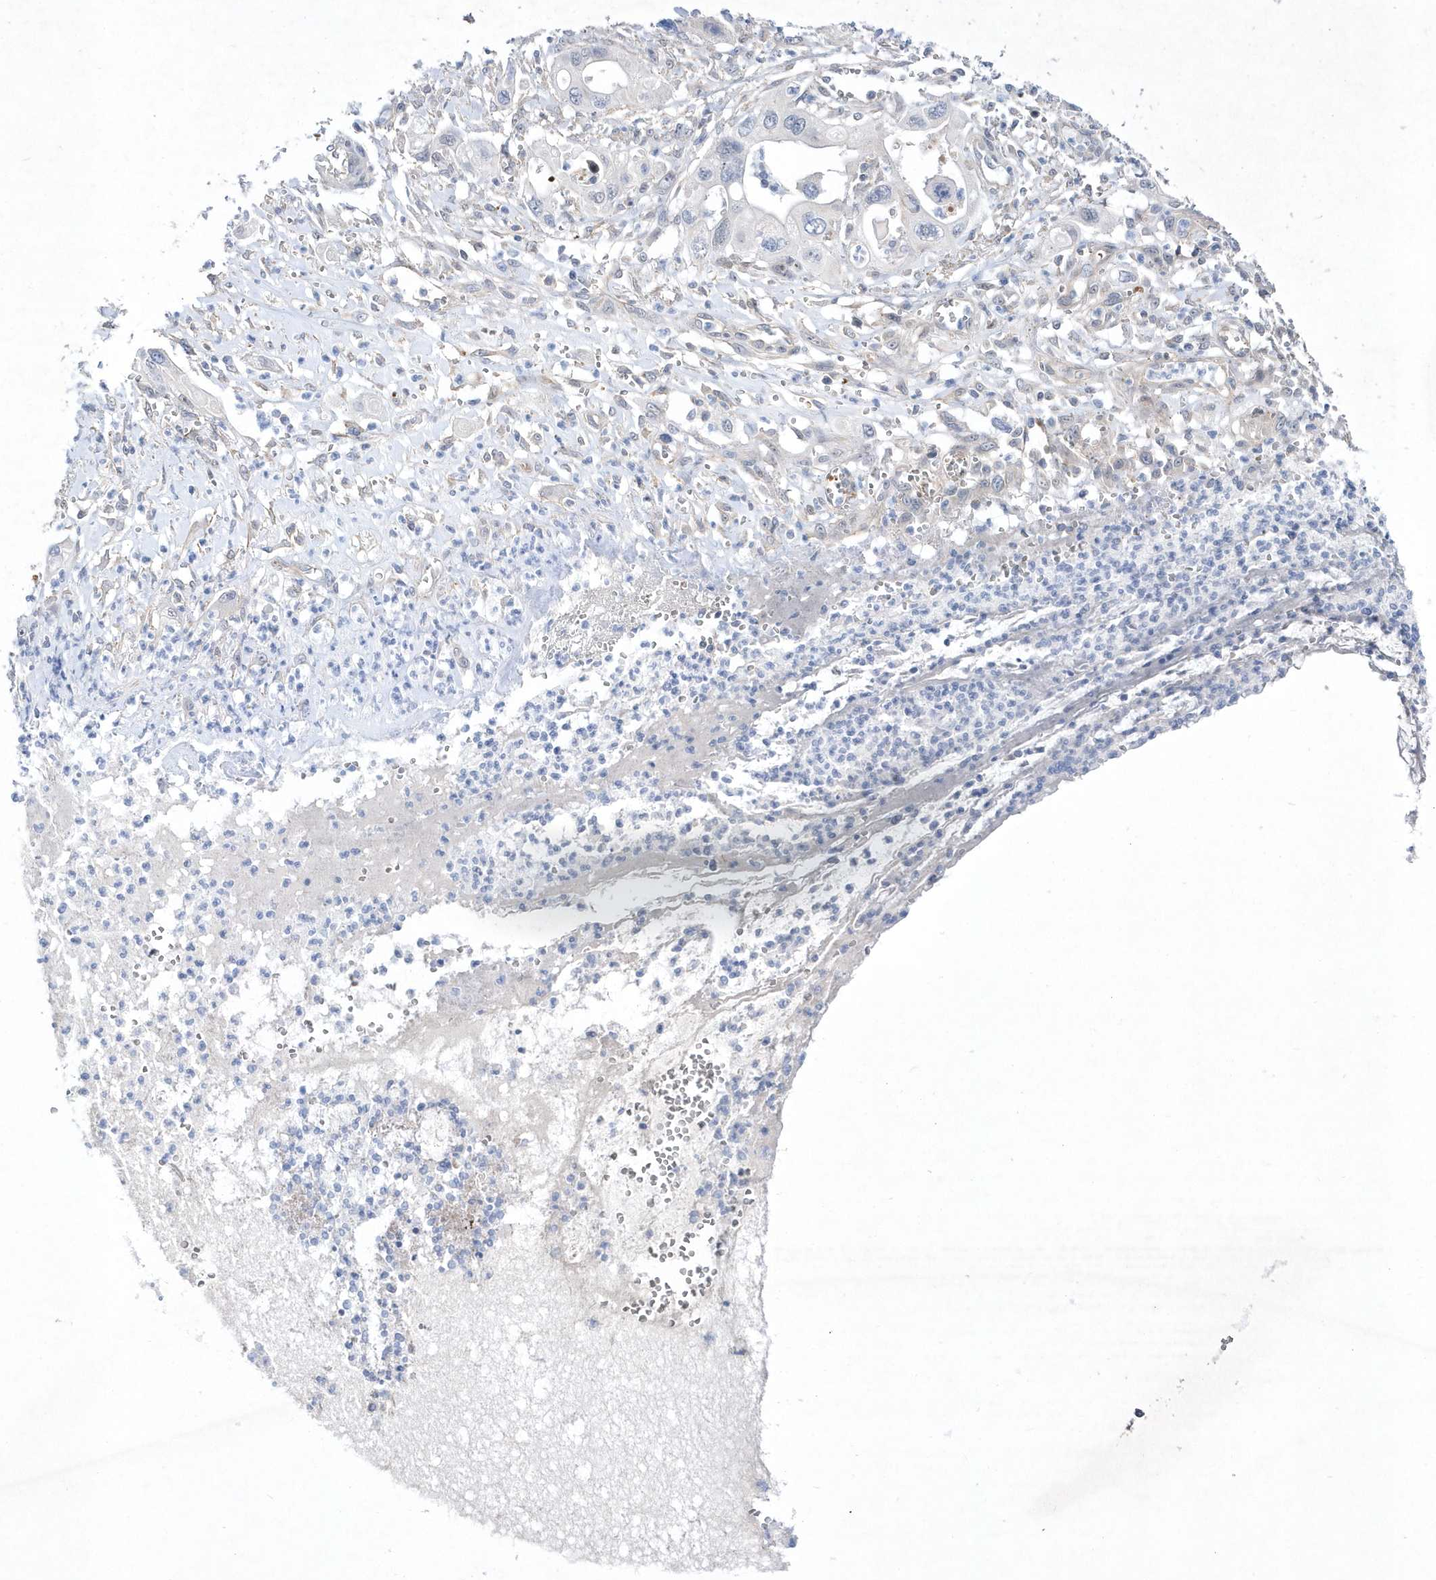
{"staining": {"intensity": "negative", "quantity": "none", "location": "none"}, "tissue": "pancreatic cancer", "cell_type": "Tumor cells", "image_type": "cancer", "snomed": [{"axis": "morphology", "description": "Adenocarcinoma, NOS"}, {"axis": "topography", "description": "Pancreas"}], "caption": "There is no significant positivity in tumor cells of pancreatic adenocarcinoma.", "gene": "ZNF875", "patient": {"sex": "male", "age": 68}}